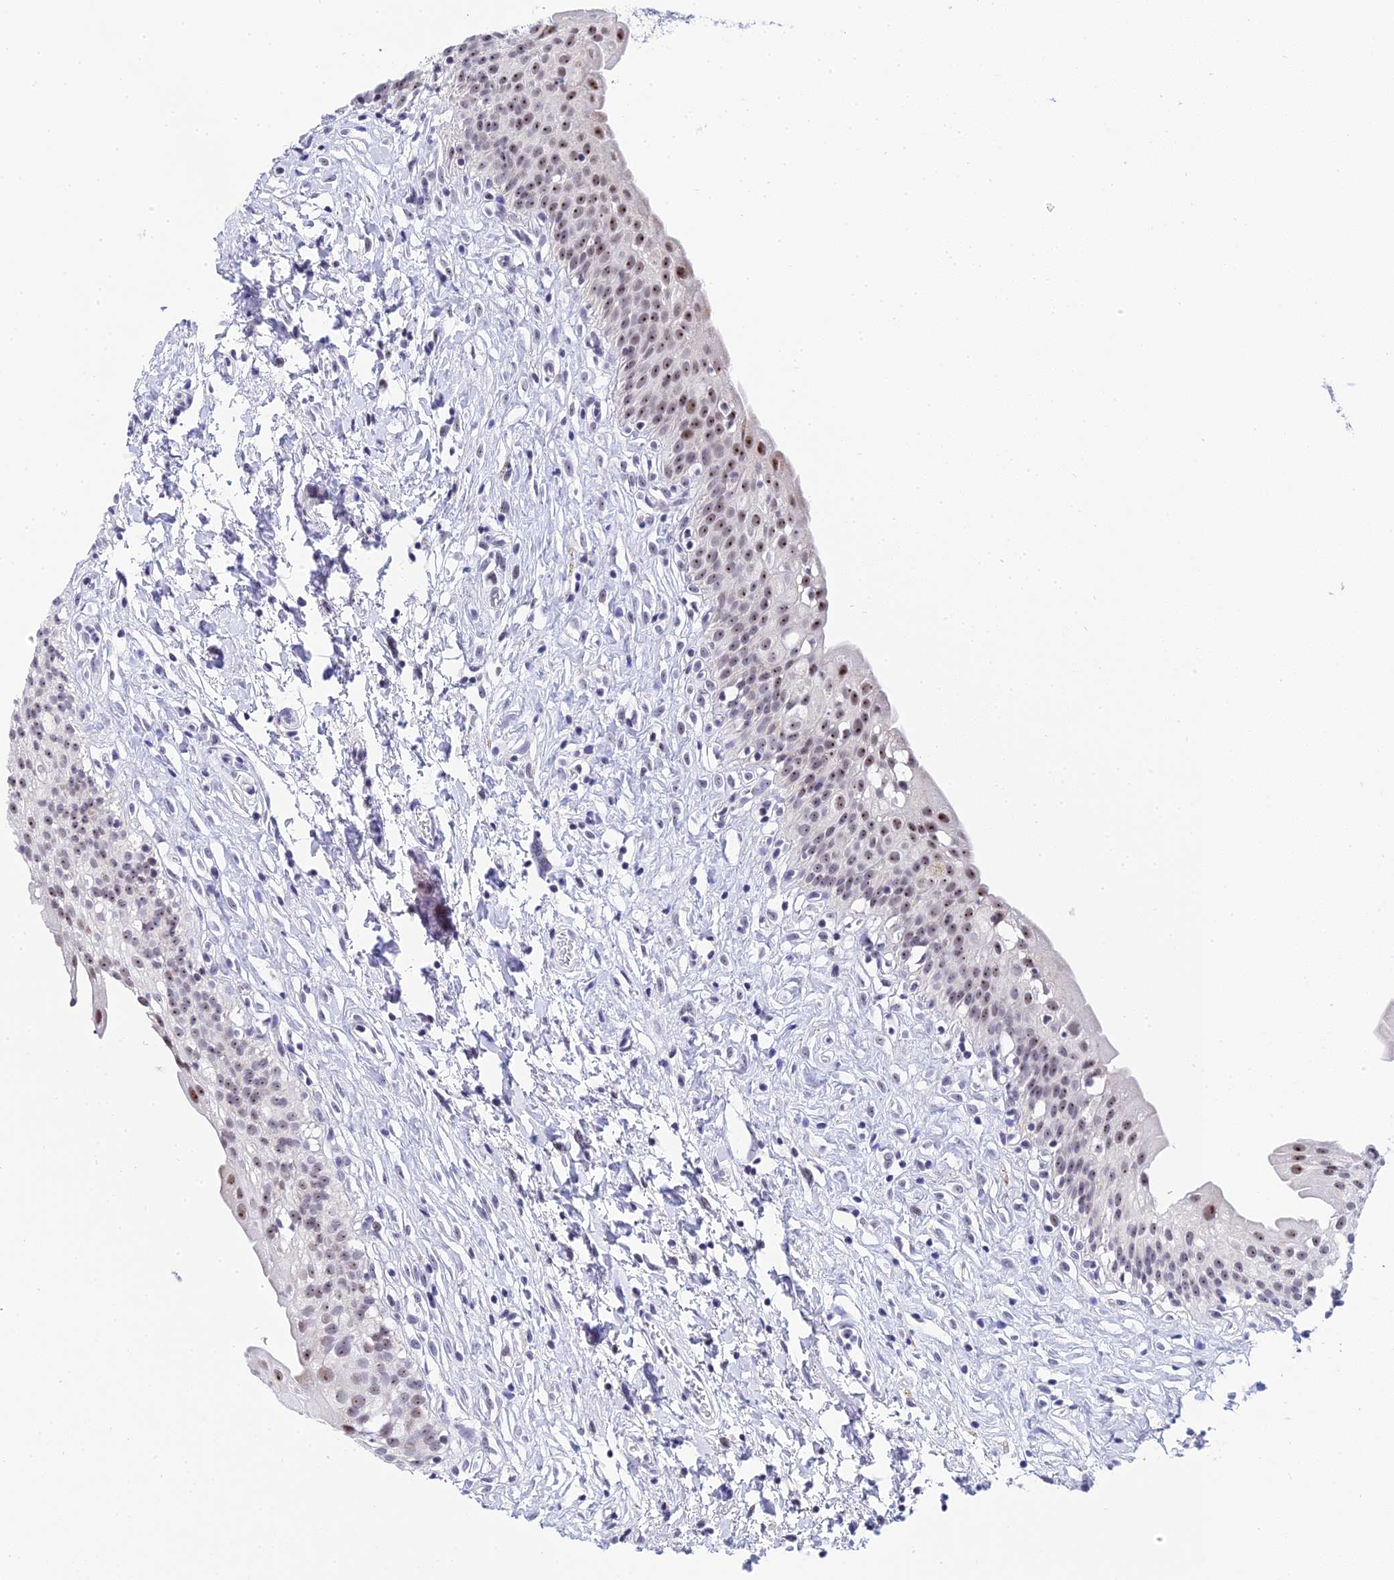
{"staining": {"intensity": "moderate", "quantity": "25%-75%", "location": "nuclear"}, "tissue": "urinary bladder", "cell_type": "Urothelial cells", "image_type": "normal", "snomed": [{"axis": "morphology", "description": "Normal tissue, NOS"}, {"axis": "topography", "description": "Urinary bladder"}], "caption": "Brown immunohistochemical staining in normal urinary bladder shows moderate nuclear positivity in about 25%-75% of urothelial cells.", "gene": "PLPP4", "patient": {"sex": "male", "age": 51}}